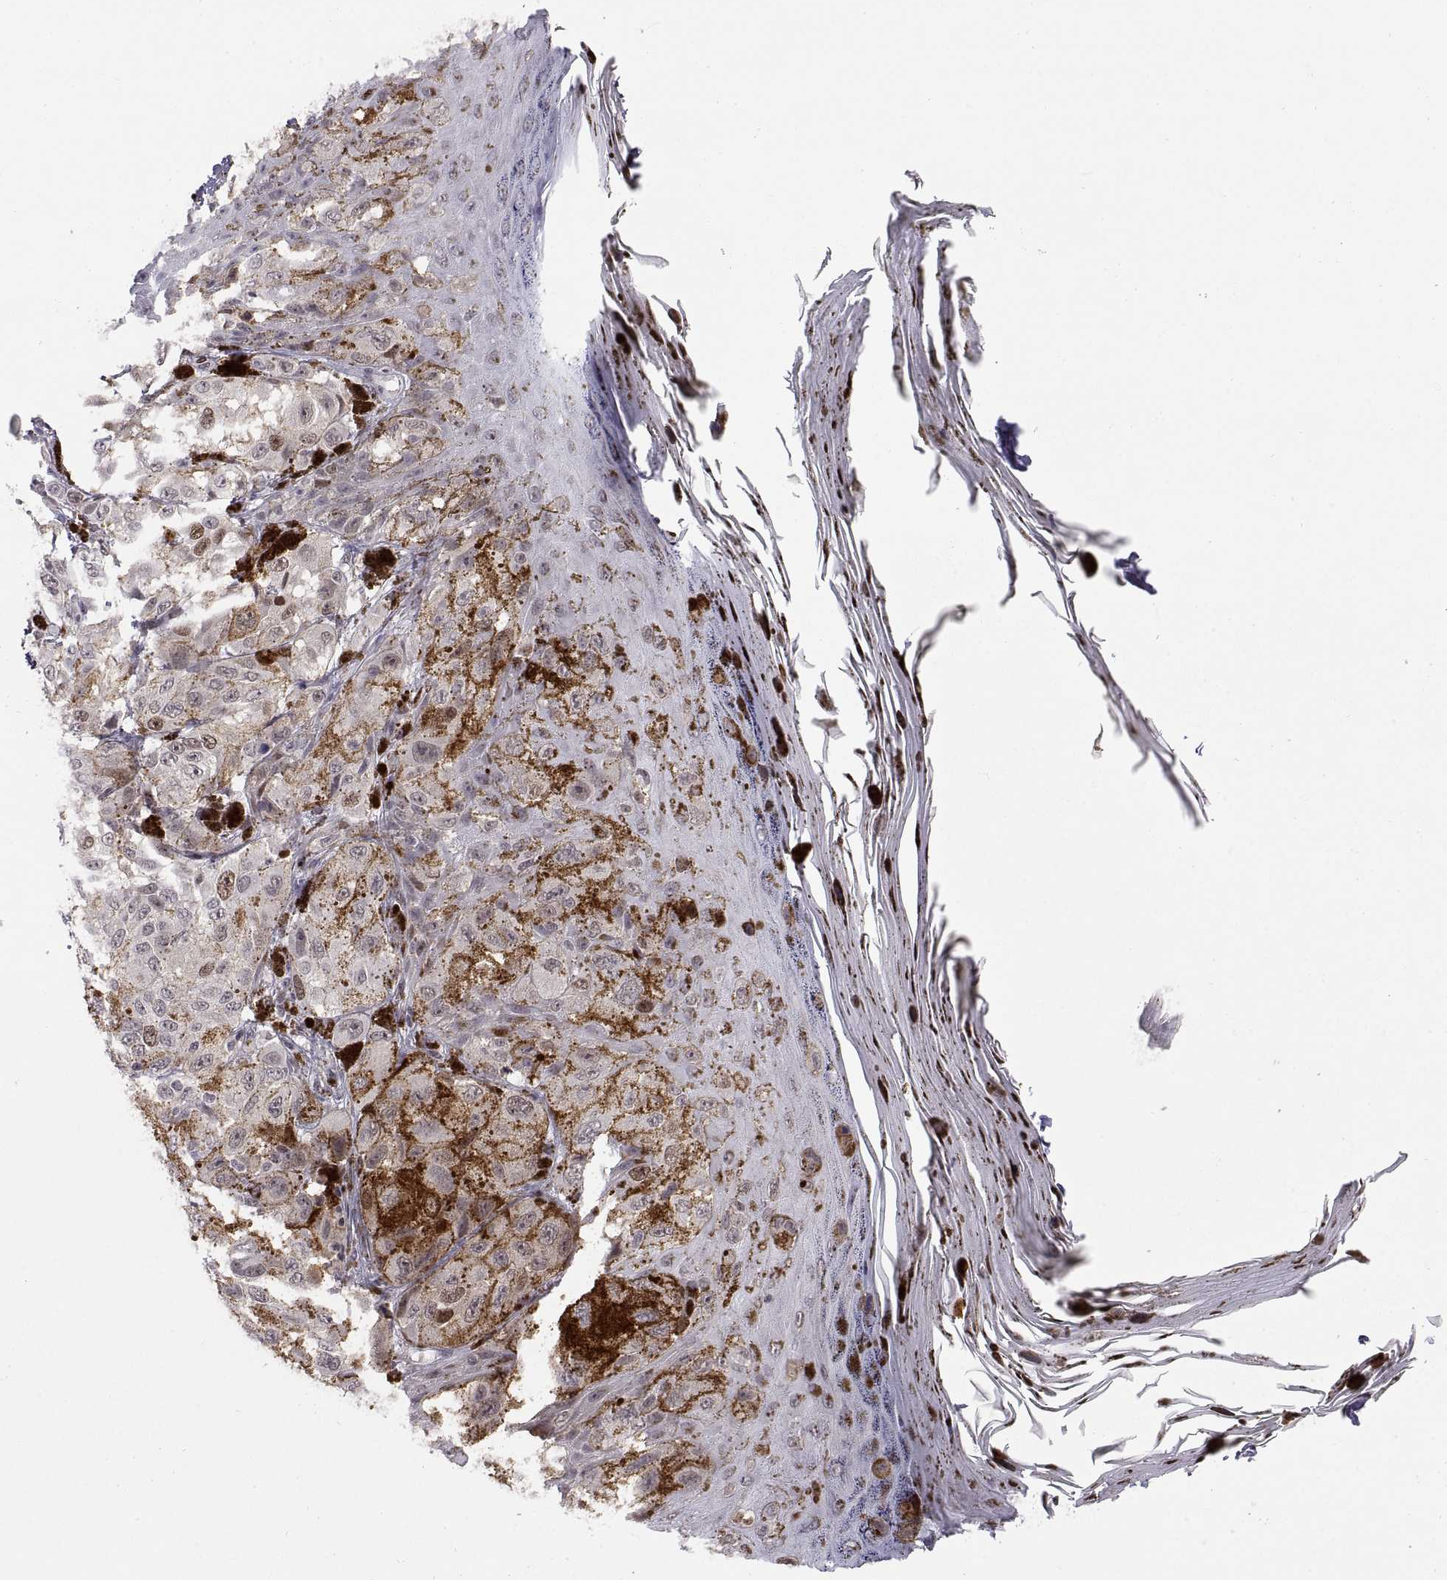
{"staining": {"intensity": "negative", "quantity": "none", "location": "none"}, "tissue": "melanoma", "cell_type": "Tumor cells", "image_type": "cancer", "snomed": [{"axis": "morphology", "description": "Malignant melanoma, NOS"}, {"axis": "topography", "description": "Skin"}], "caption": "Malignant melanoma stained for a protein using immunohistochemistry (IHC) shows no staining tumor cells.", "gene": "CHFR", "patient": {"sex": "male", "age": 36}}